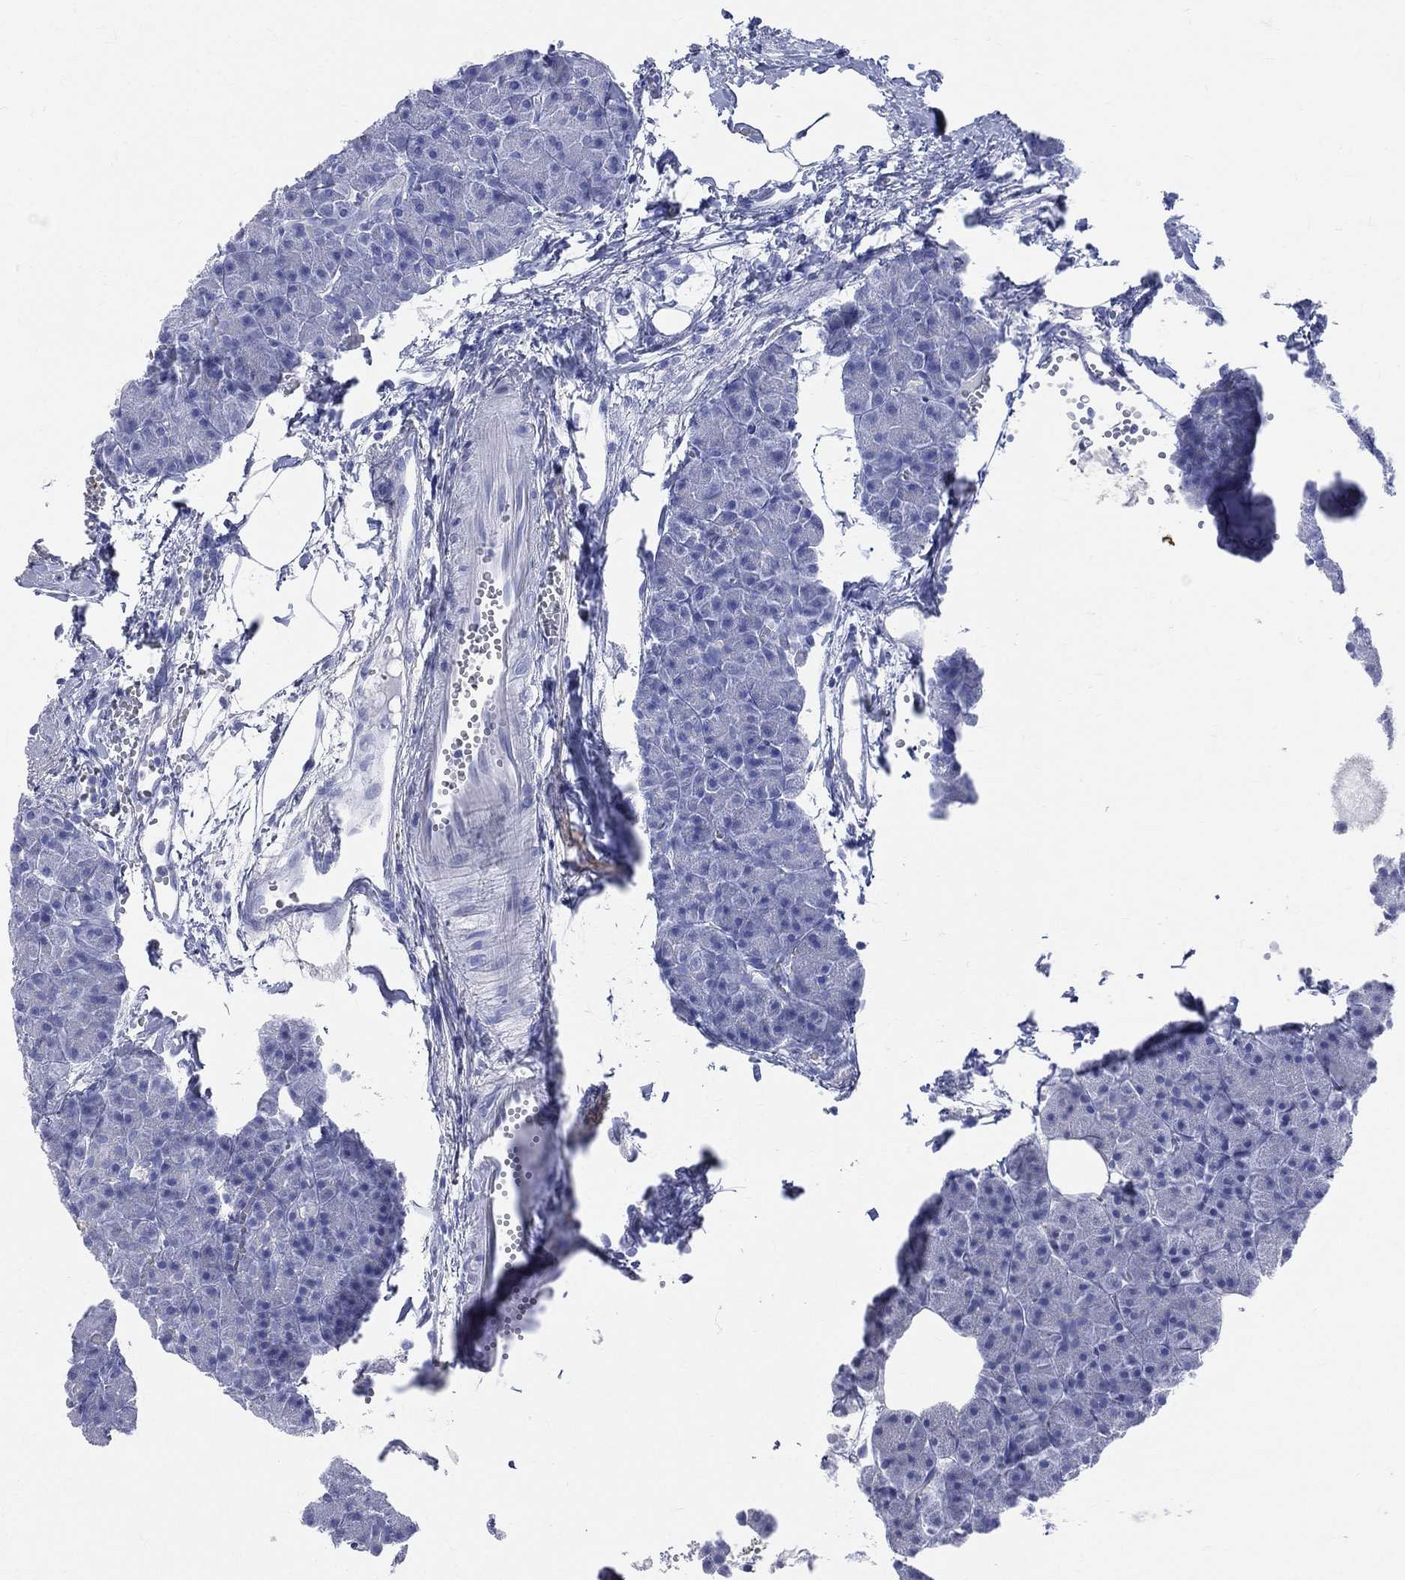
{"staining": {"intensity": "negative", "quantity": "none", "location": "none"}, "tissue": "pancreas", "cell_type": "Exocrine glandular cells", "image_type": "normal", "snomed": [{"axis": "morphology", "description": "Normal tissue, NOS"}, {"axis": "topography", "description": "Pancreas"}], "caption": "Micrograph shows no protein expression in exocrine glandular cells of unremarkable pancreas. The staining is performed using DAB brown chromogen with nuclei counter-stained in using hematoxylin.", "gene": "SYP", "patient": {"sex": "male", "age": 61}}